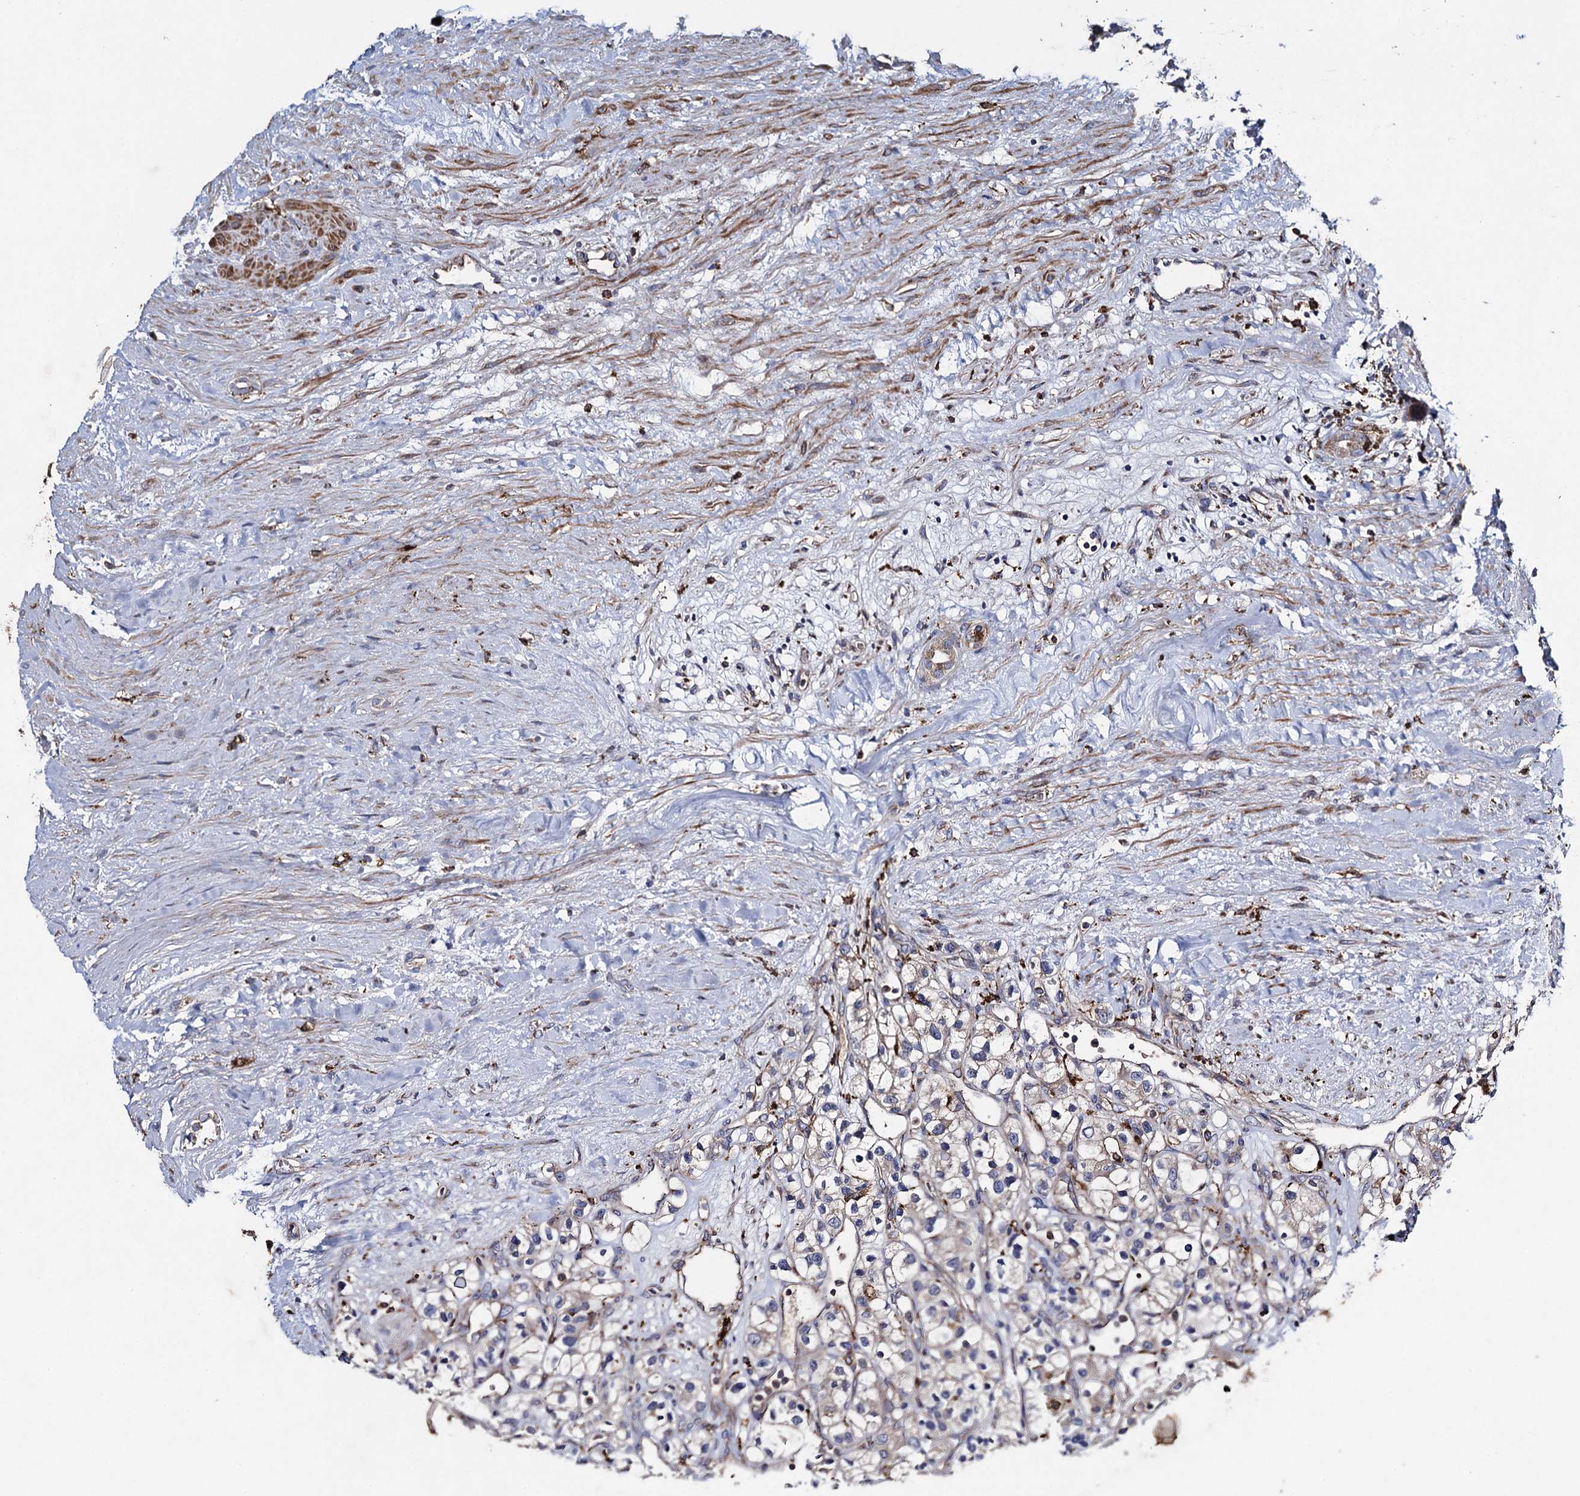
{"staining": {"intensity": "negative", "quantity": "none", "location": "none"}, "tissue": "renal cancer", "cell_type": "Tumor cells", "image_type": "cancer", "snomed": [{"axis": "morphology", "description": "Adenocarcinoma, NOS"}, {"axis": "topography", "description": "Kidney"}], "caption": "This is a photomicrograph of immunohistochemistry staining of renal cancer (adenocarcinoma), which shows no staining in tumor cells.", "gene": "TXNDC11", "patient": {"sex": "female", "age": 57}}